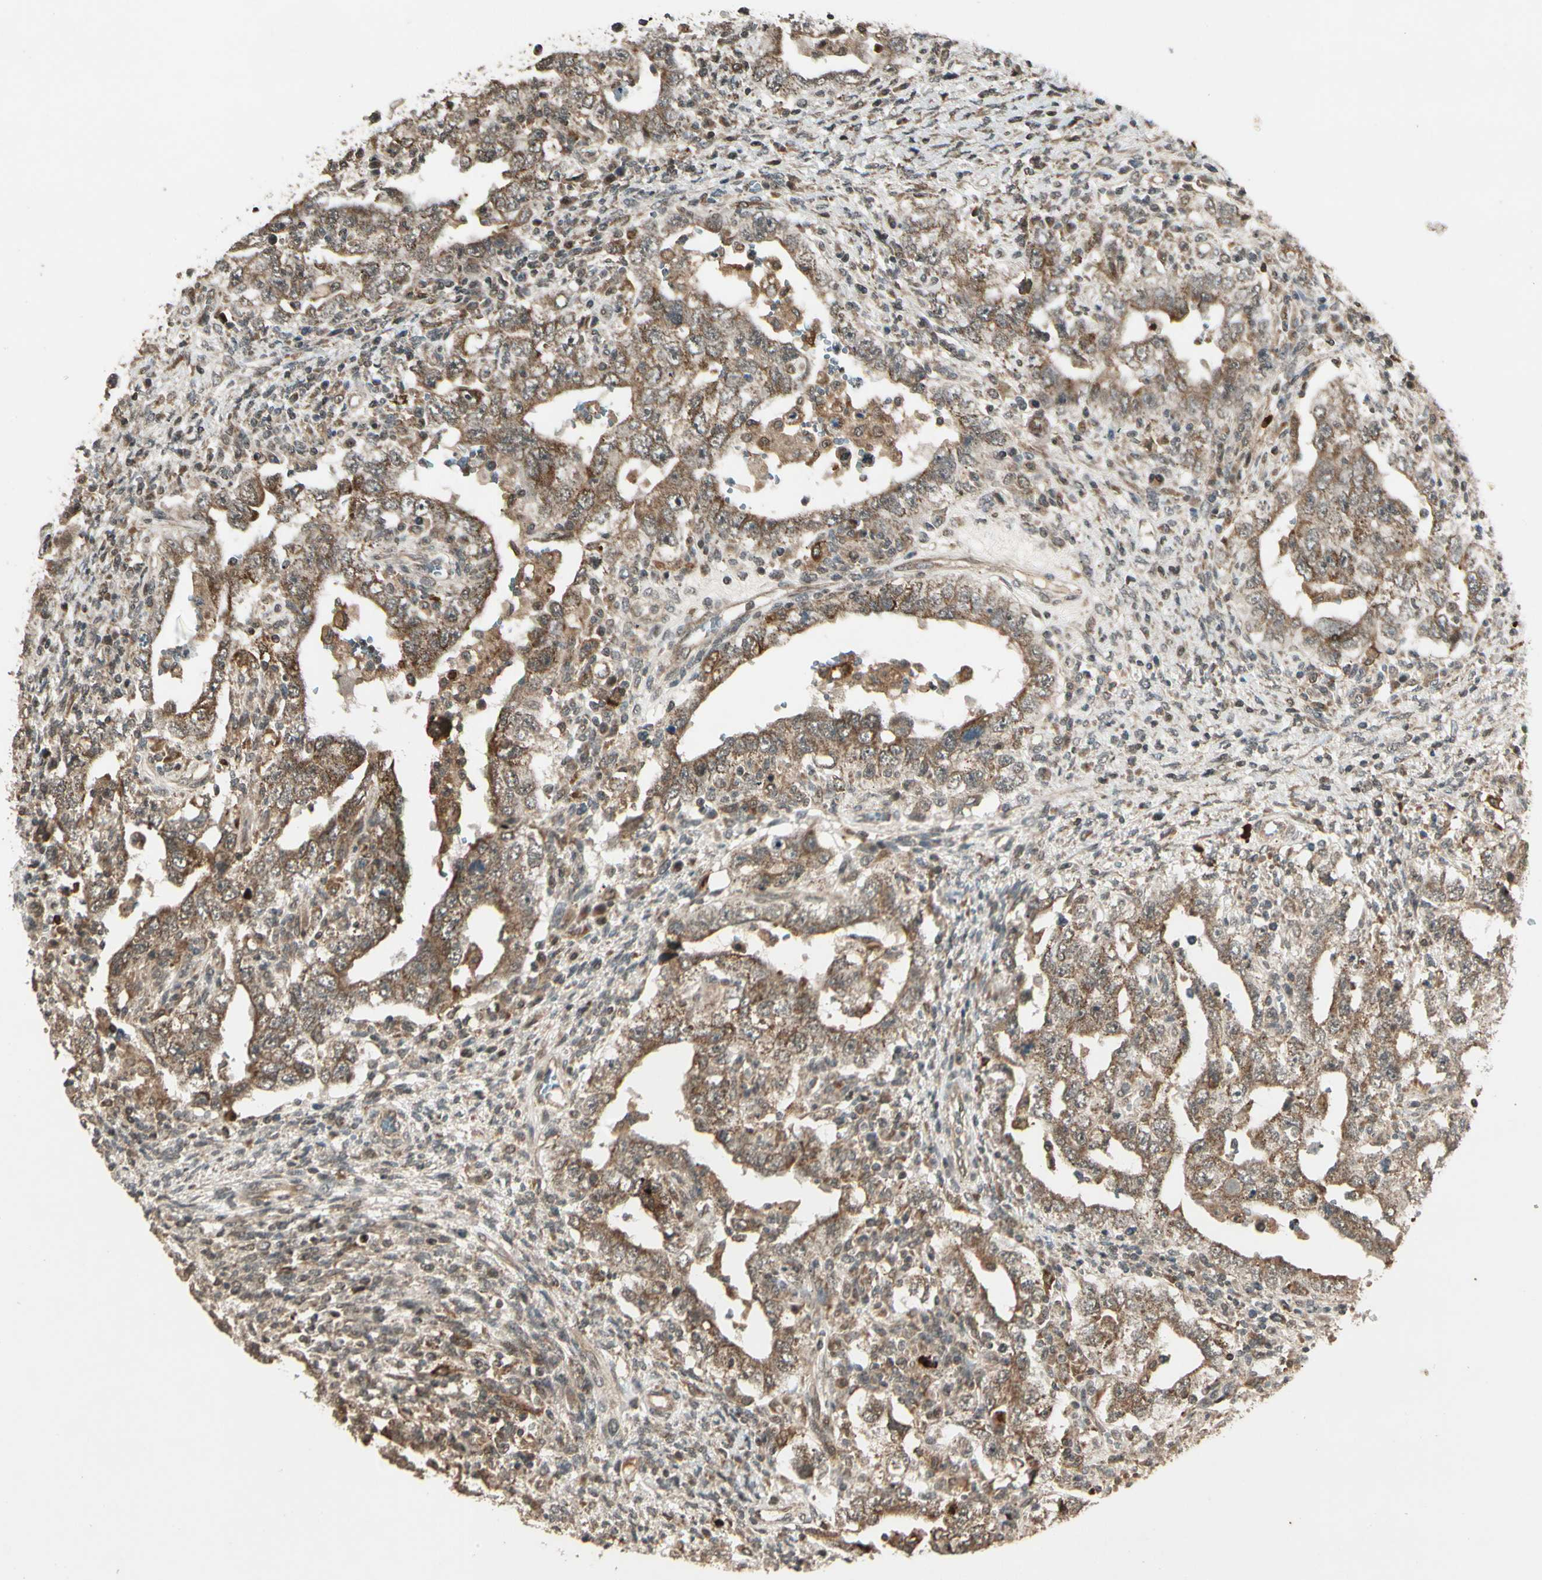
{"staining": {"intensity": "moderate", "quantity": ">75%", "location": "cytoplasmic/membranous"}, "tissue": "testis cancer", "cell_type": "Tumor cells", "image_type": "cancer", "snomed": [{"axis": "morphology", "description": "Carcinoma, Embryonal, NOS"}, {"axis": "topography", "description": "Testis"}], "caption": "A photomicrograph of human testis cancer (embryonal carcinoma) stained for a protein reveals moderate cytoplasmic/membranous brown staining in tumor cells.", "gene": "GLUL", "patient": {"sex": "male", "age": 26}}